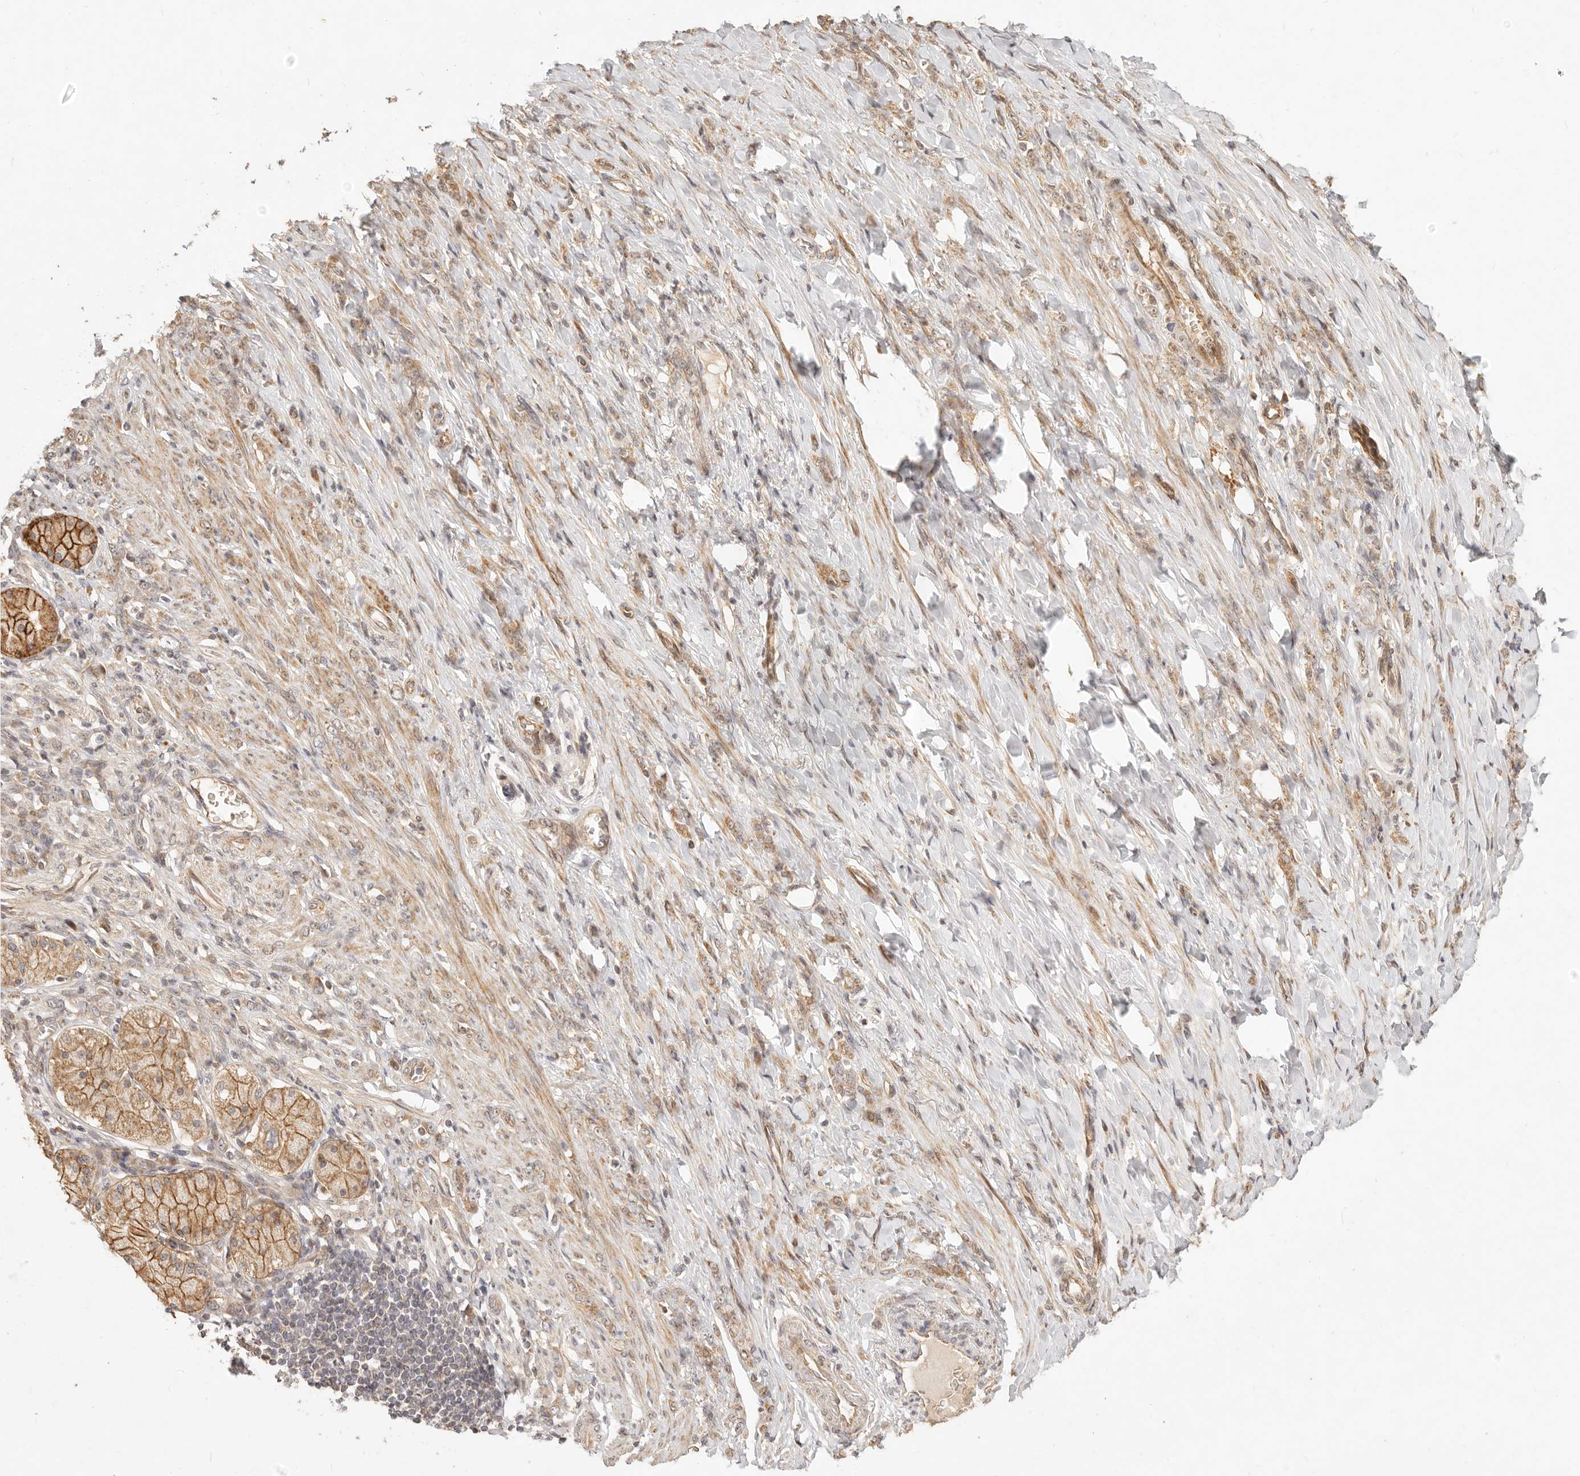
{"staining": {"intensity": "moderate", "quantity": ">75%", "location": "cytoplasmic/membranous"}, "tissue": "stomach cancer", "cell_type": "Tumor cells", "image_type": "cancer", "snomed": [{"axis": "morphology", "description": "Normal tissue, NOS"}, {"axis": "morphology", "description": "Adenocarcinoma, NOS"}, {"axis": "topography", "description": "Stomach"}], "caption": "This histopathology image demonstrates adenocarcinoma (stomach) stained with immunohistochemistry (IHC) to label a protein in brown. The cytoplasmic/membranous of tumor cells show moderate positivity for the protein. Nuclei are counter-stained blue.", "gene": "TIMM17A", "patient": {"sex": "male", "age": 82}}